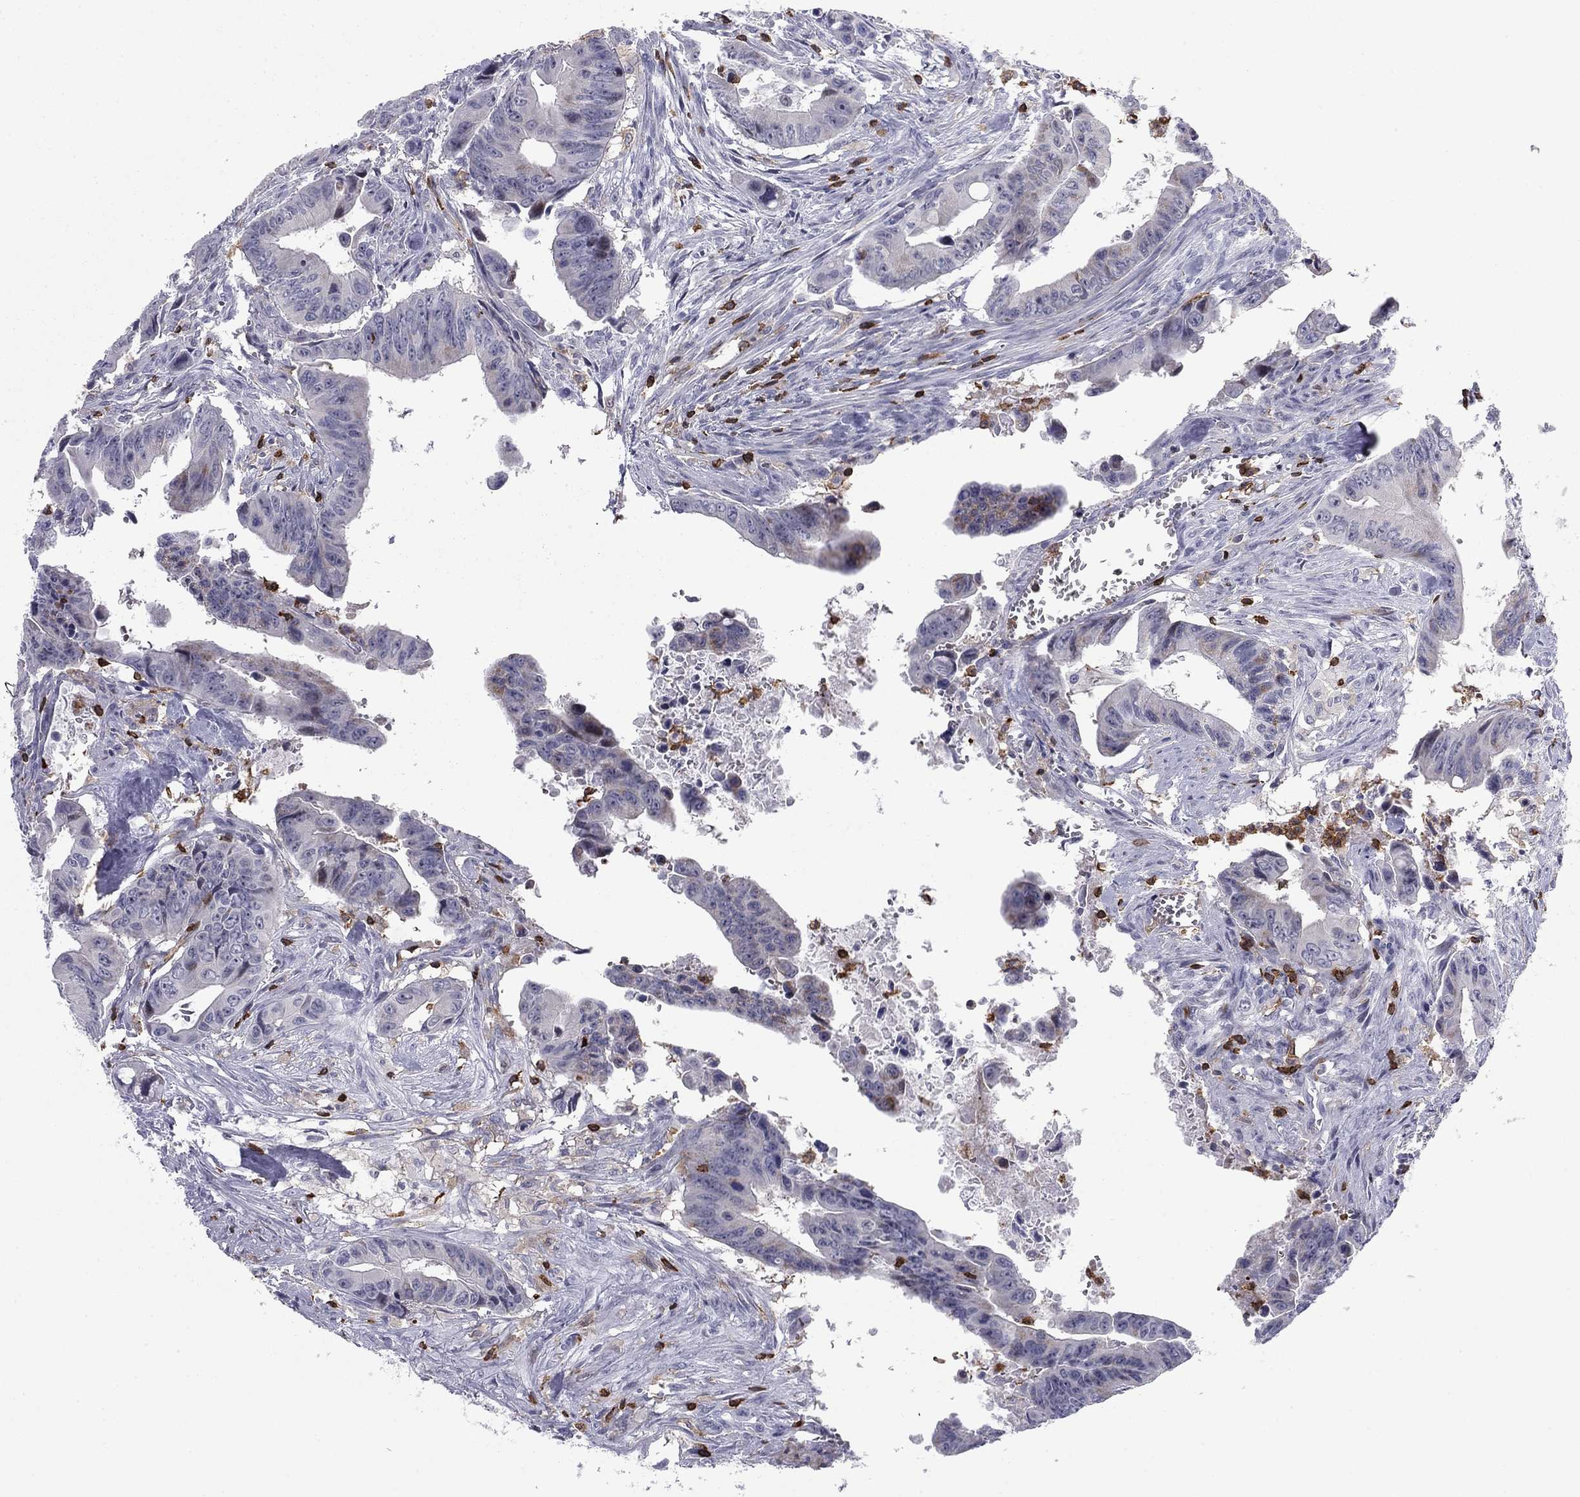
{"staining": {"intensity": "negative", "quantity": "none", "location": "none"}, "tissue": "colorectal cancer", "cell_type": "Tumor cells", "image_type": "cancer", "snomed": [{"axis": "morphology", "description": "Adenocarcinoma, NOS"}, {"axis": "topography", "description": "Colon"}], "caption": "Immunohistochemical staining of human colorectal cancer reveals no significant expression in tumor cells.", "gene": "ARHGAP27", "patient": {"sex": "female", "age": 87}}